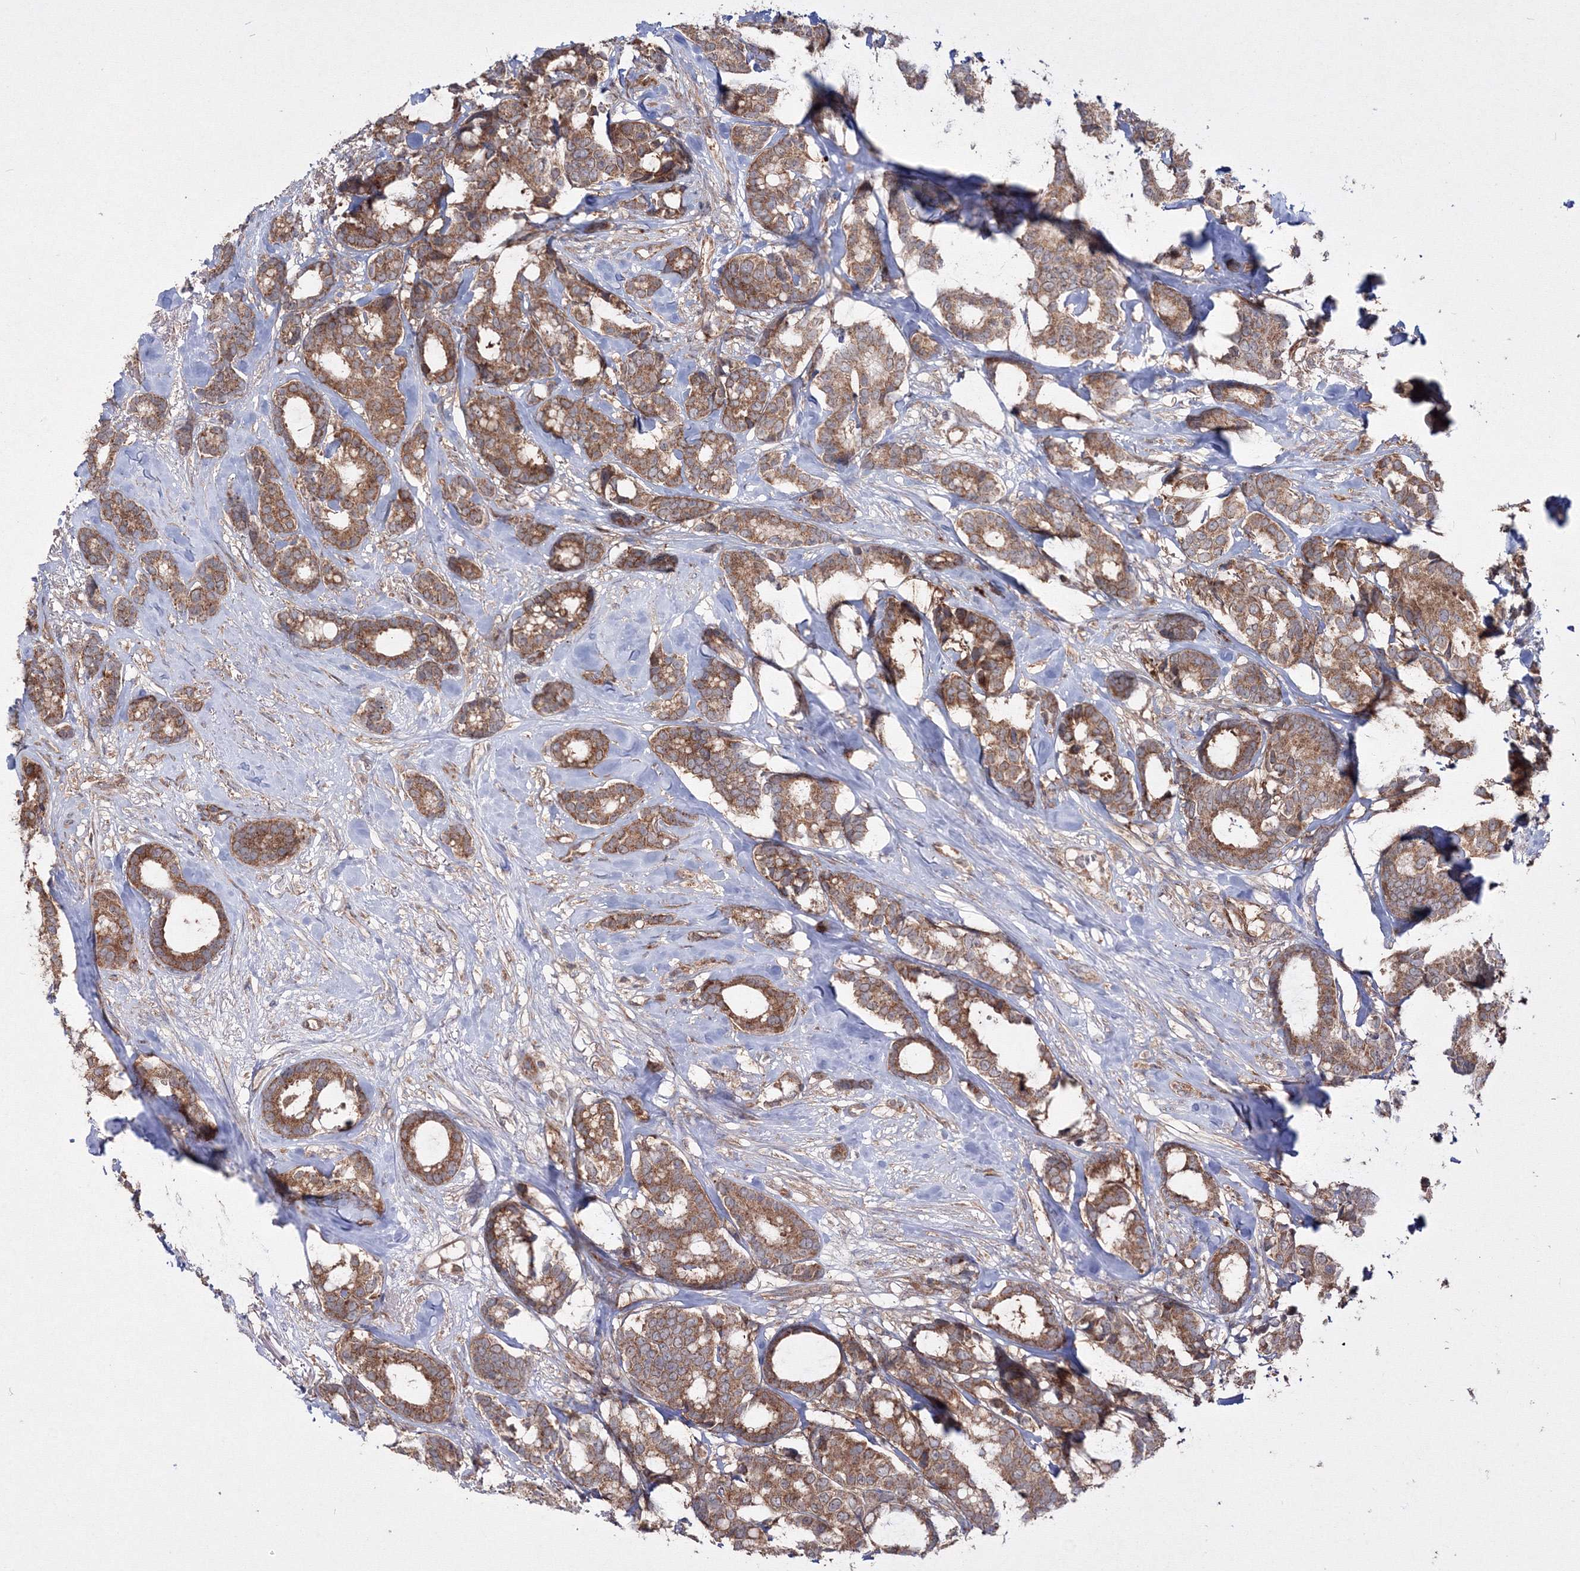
{"staining": {"intensity": "moderate", "quantity": ">75%", "location": "cytoplasmic/membranous"}, "tissue": "breast cancer", "cell_type": "Tumor cells", "image_type": "cancer", "snomed": [{"axis": "morphology", "description": "Duct carcinoma"}, {"axis": "topography", "description": "Breast"}], "caption": "Tumor cells exhibit medium levels of moderate cytoplasmic/membranous positivity in approximately >75% of cells in human breast cancer.", "gene": "PEX13", "patient": {"sex": "female", "age": 87}}